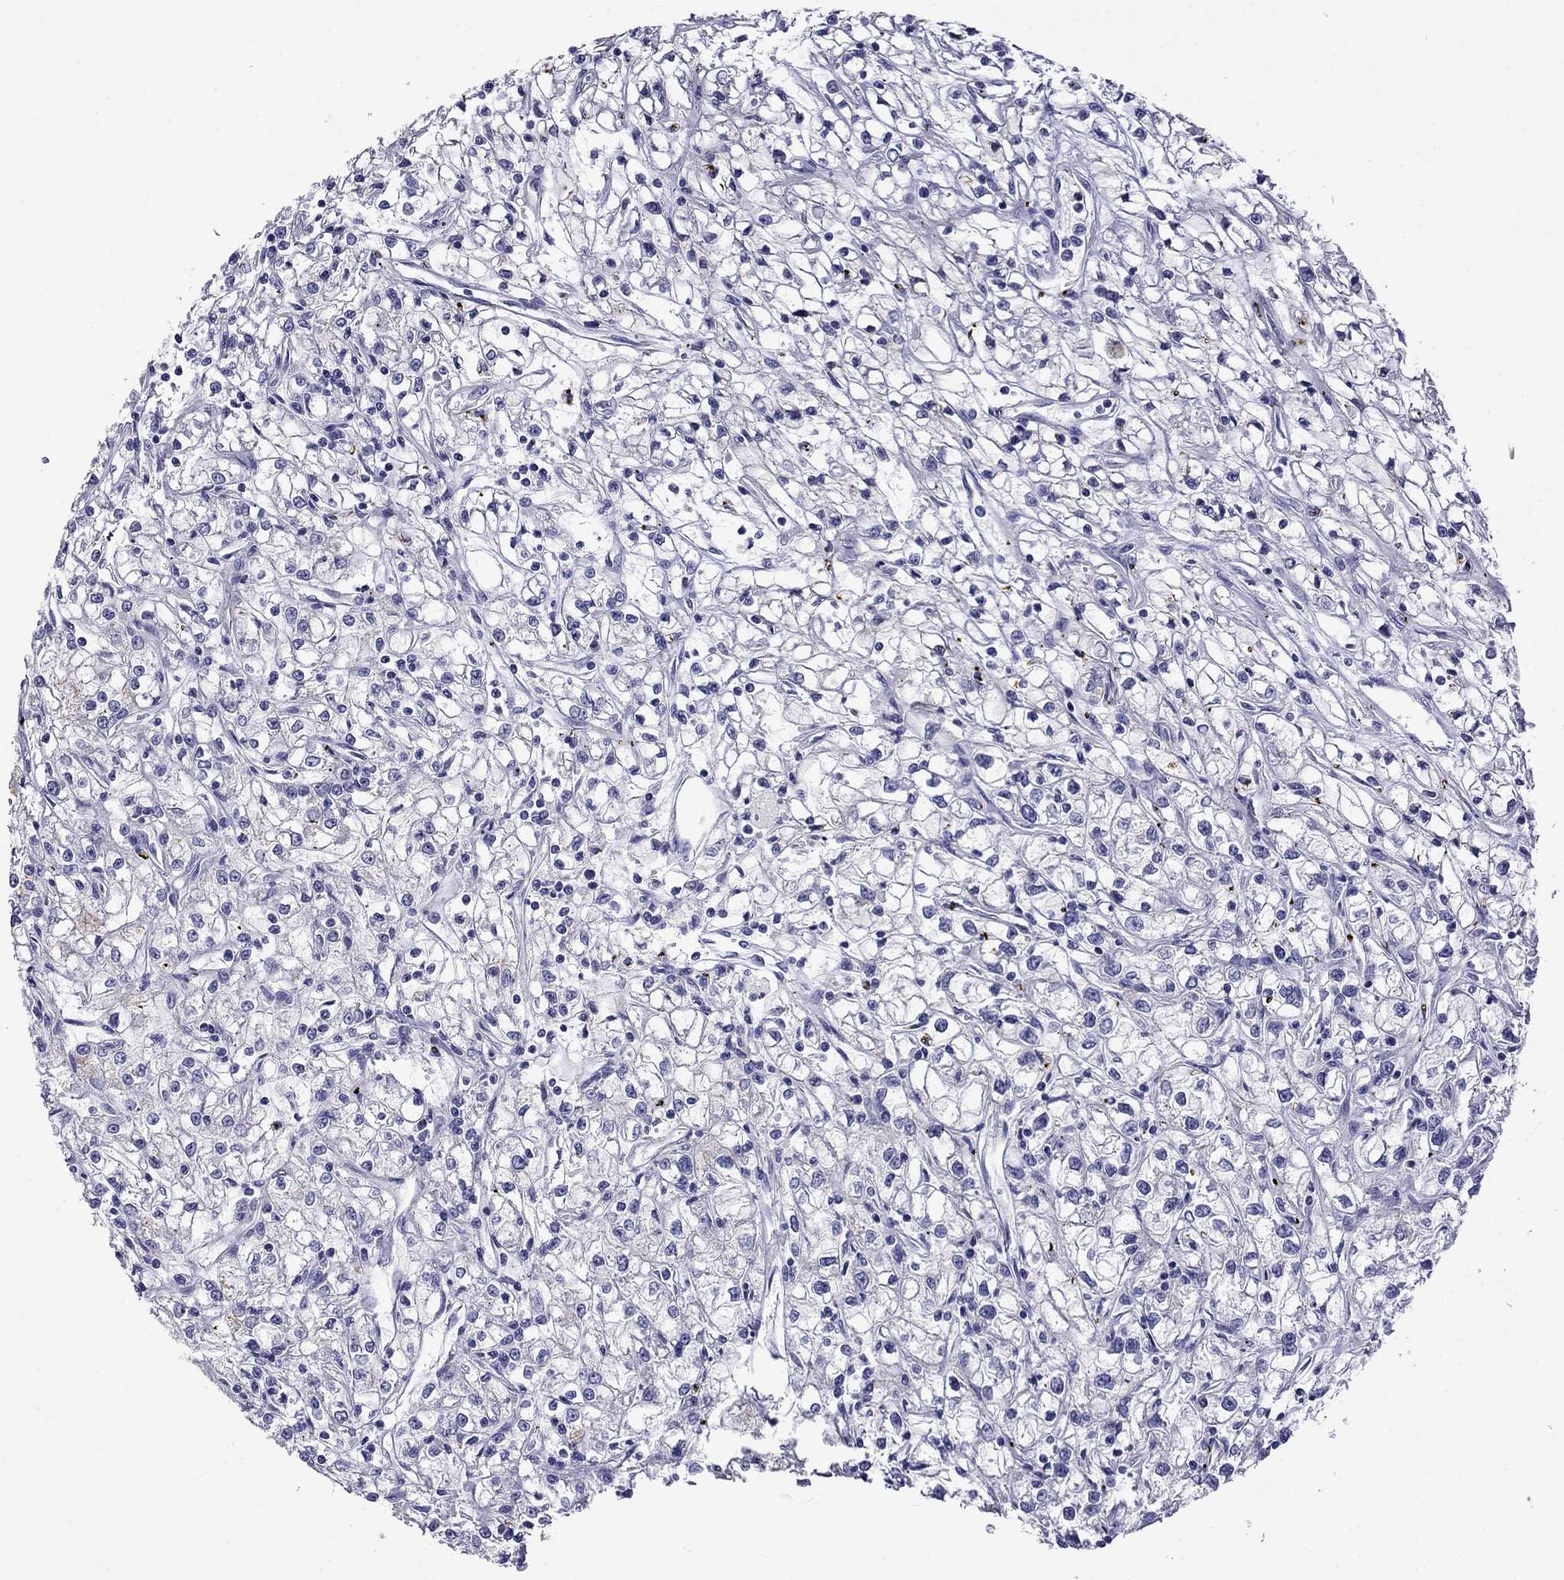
{"staining": {"intensity": "negative", "quantity": "none", "location": "none"}, "tissue": "renal cancer", "cell_type": "Tumor cells", "image_type": "cancer", "snomed": [{"axis": "morphology", "description": "Adenocarcinoma, NOS"}, {"axis": "topography", "description": "Kidney"}], "caption": "Immunohistochemistry of adenocarcinoma (renal) reveals no expression in tumor cells.", "gene": "STAR", "patient": {"sex": "female", "age": 59}}